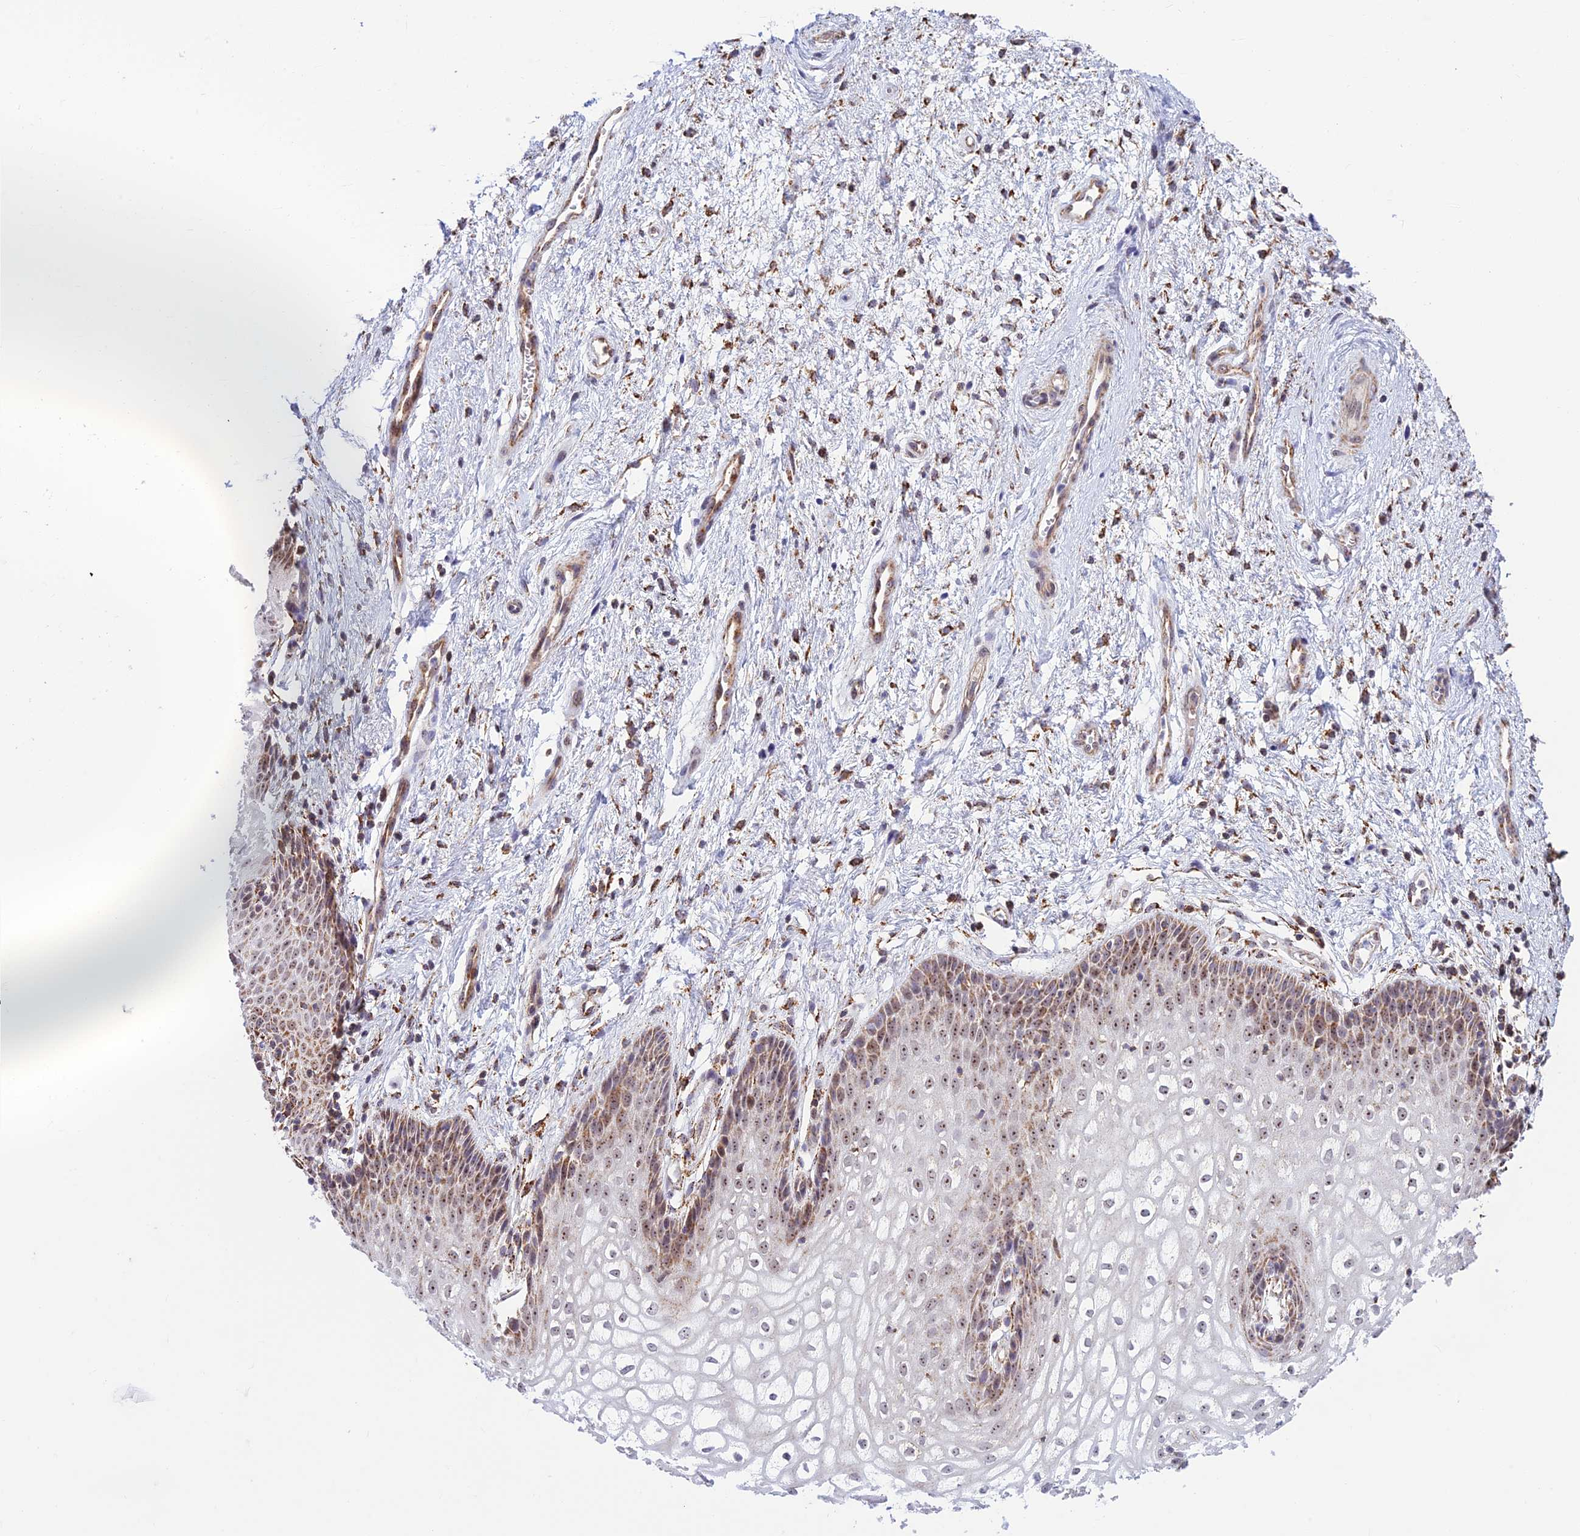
{"staining": {"intensity": "moderate", "quantity": "25%-75%", "location": "cytoplasmic/membranous,nuclear"}, "tissue": "vagina", "cell_type": "Squamous epithelial cells", "image_type": "normal", "snomed": [{"axis": "morphology", "description": "Normal tissue, NOS"}, {"axis": "topography", "description": "Vagina"}], "caption": "Vagina stained with DAB IHC displays medium levels of moderate cytoplasmic/membranous,nuclear positivity in approximately 25%-75% of squamous epithelial cells.", "gene": "POLR1G", "patient": {"sex": "female", "age": 34}}